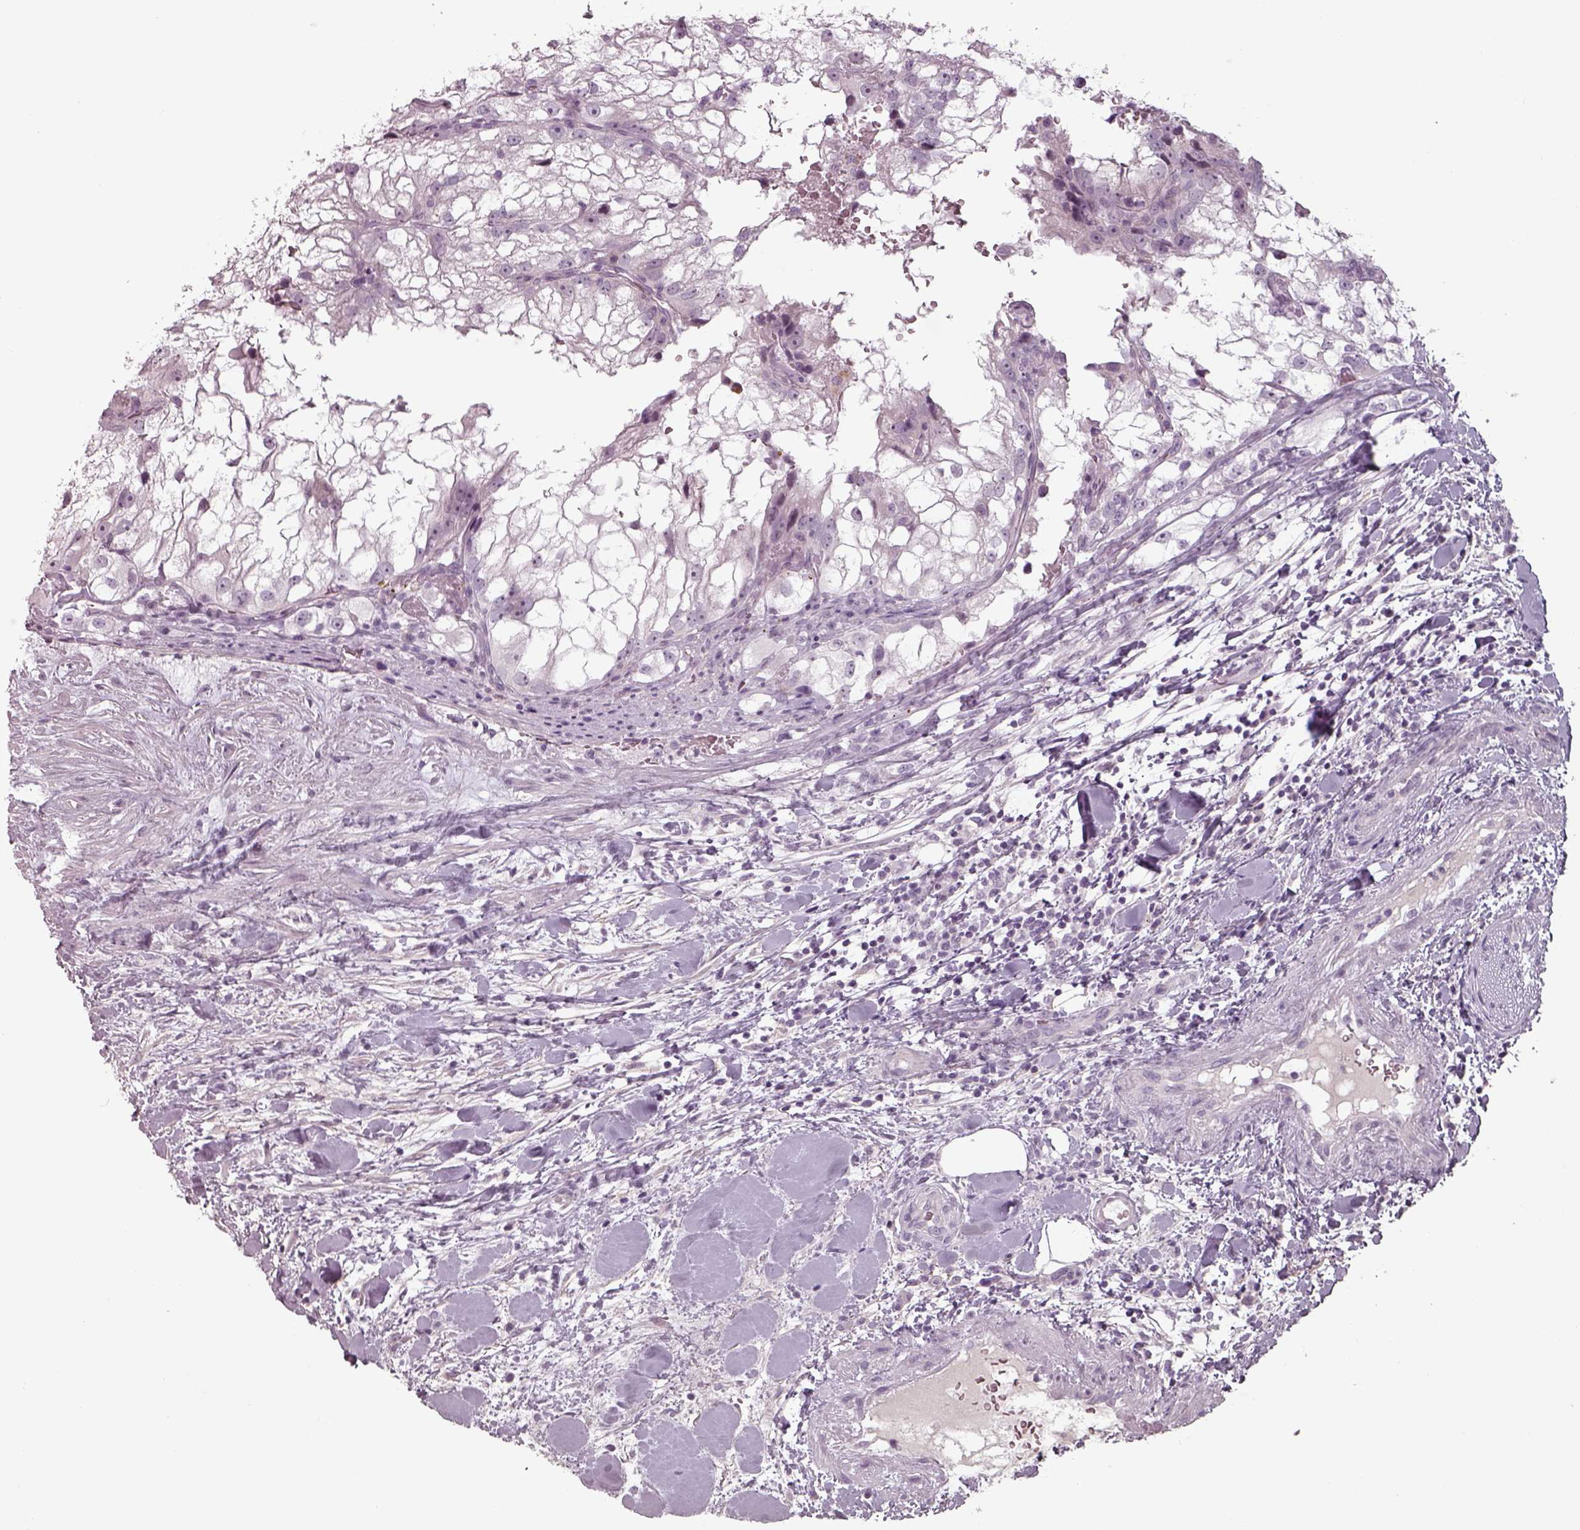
{"staining": {"intensity": "negative", "quantity": "none", "location": "none"}, "tissue": "renal cancer", "cell_type": "Tumor cells", "image_type": "cancer", "snomed": [{"axis": "morphology", "description": "Adenocarcinoma, NOS"}, {"axis": "topography", "description": "Kidney"}], "caption": "Photomicrograph shows no protein staining in tumor cells of adenocarcinoma (renal) tissue.", "gene": "SEPTIN14", "patient": {"sex": "male", "age": 59}}